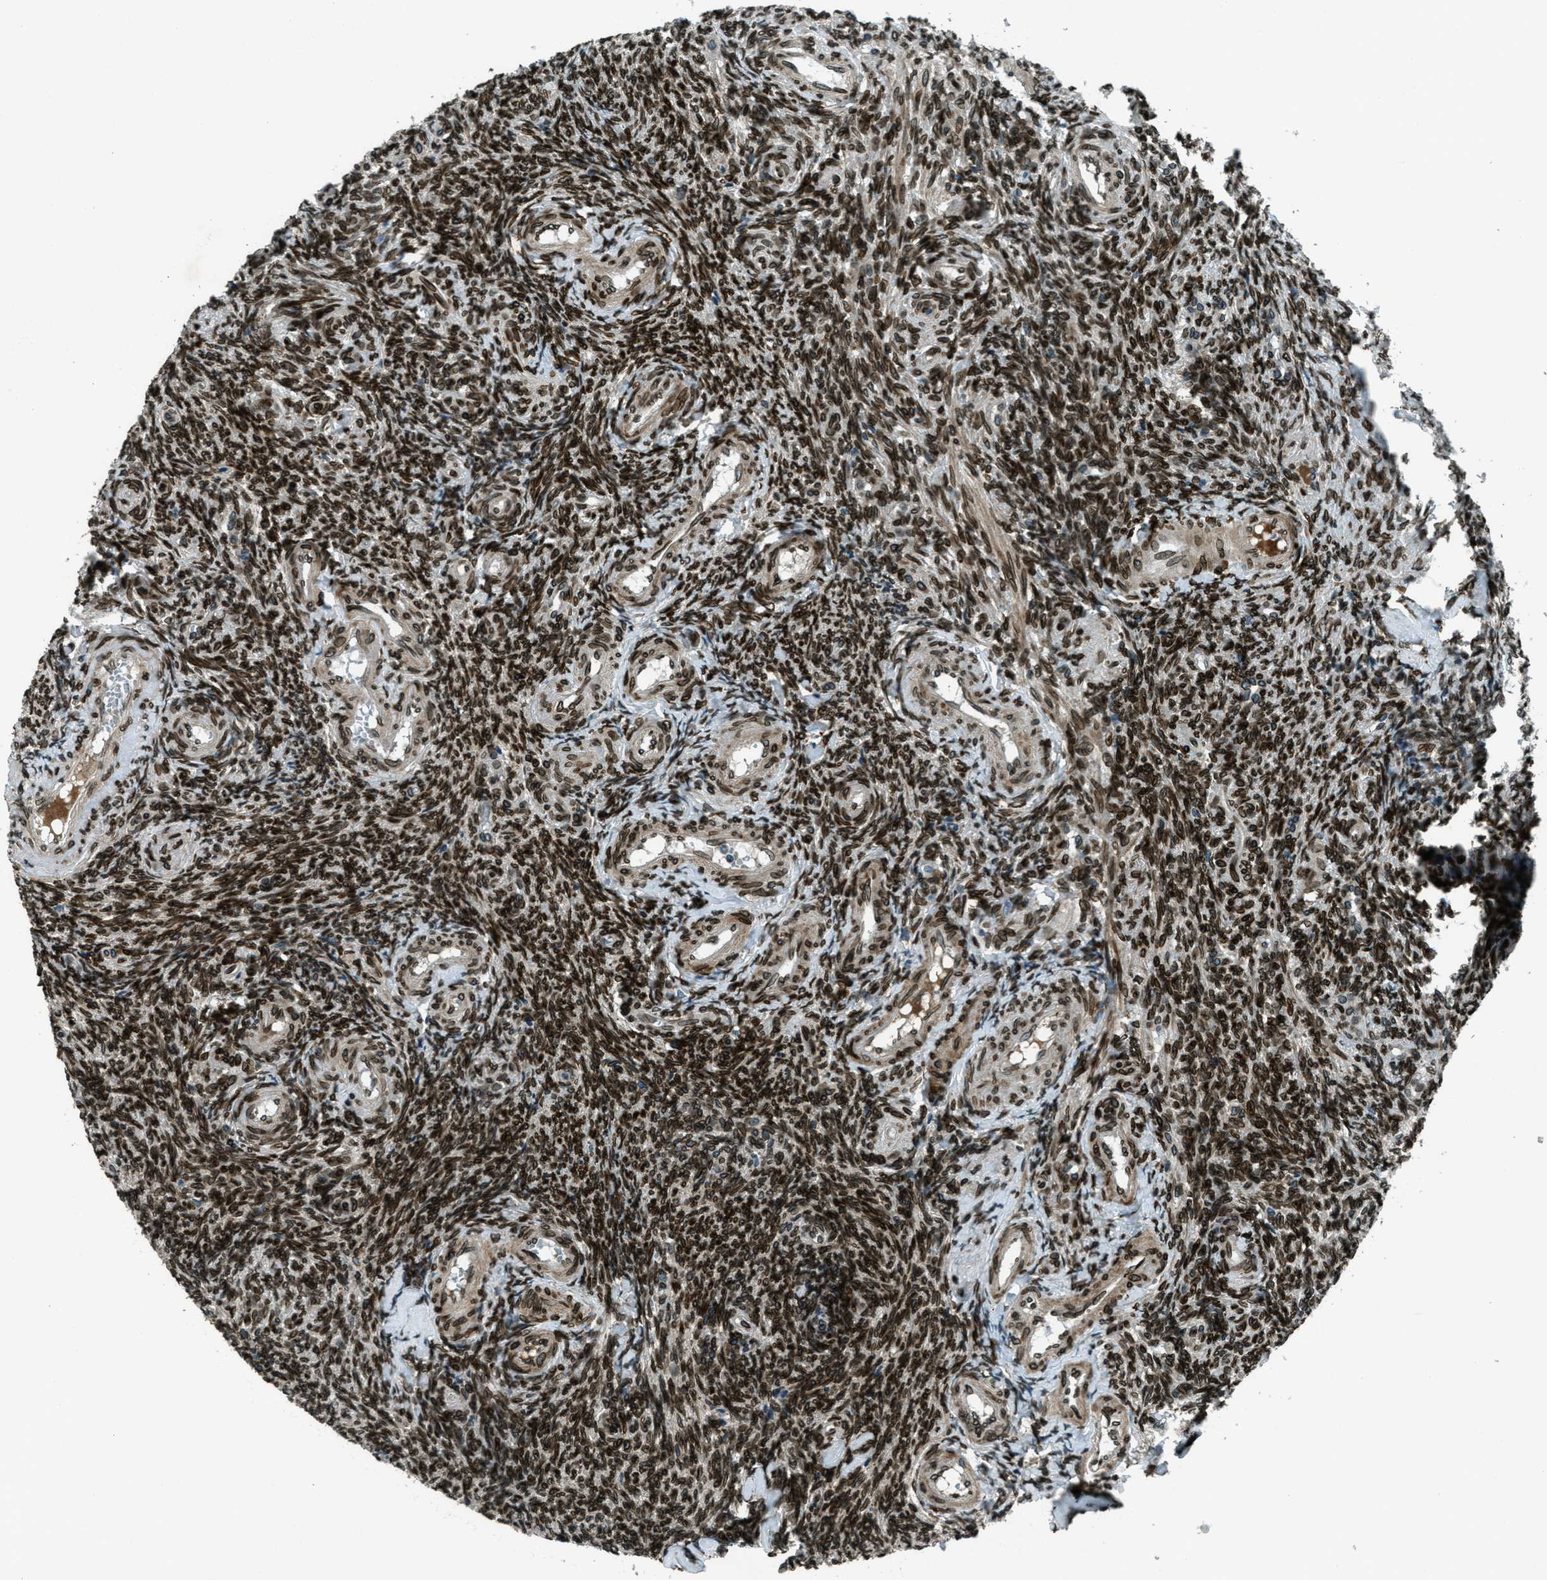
{"staining": {"intensity": "strong", "quantity": ">75%", "location": "cytoplasmic/membranous,nuclear"}, "tissue": "ovary", "cell_type": "Ovarian stroma cells", "image_type": "normal", "snomed": [{"axis": "morphology", "description": "Normal tissue, NOS"}, {"axis": "topography", "description": "Ovary"}], "caption": "A photomicrograph of ovary stained for a protein exhibits strong cytoplasmic/membranous,nuclear brown staining in ovarian stroma cells.", "gene": "LEMD2", "patient": {"sex": "female", "age": 41}}